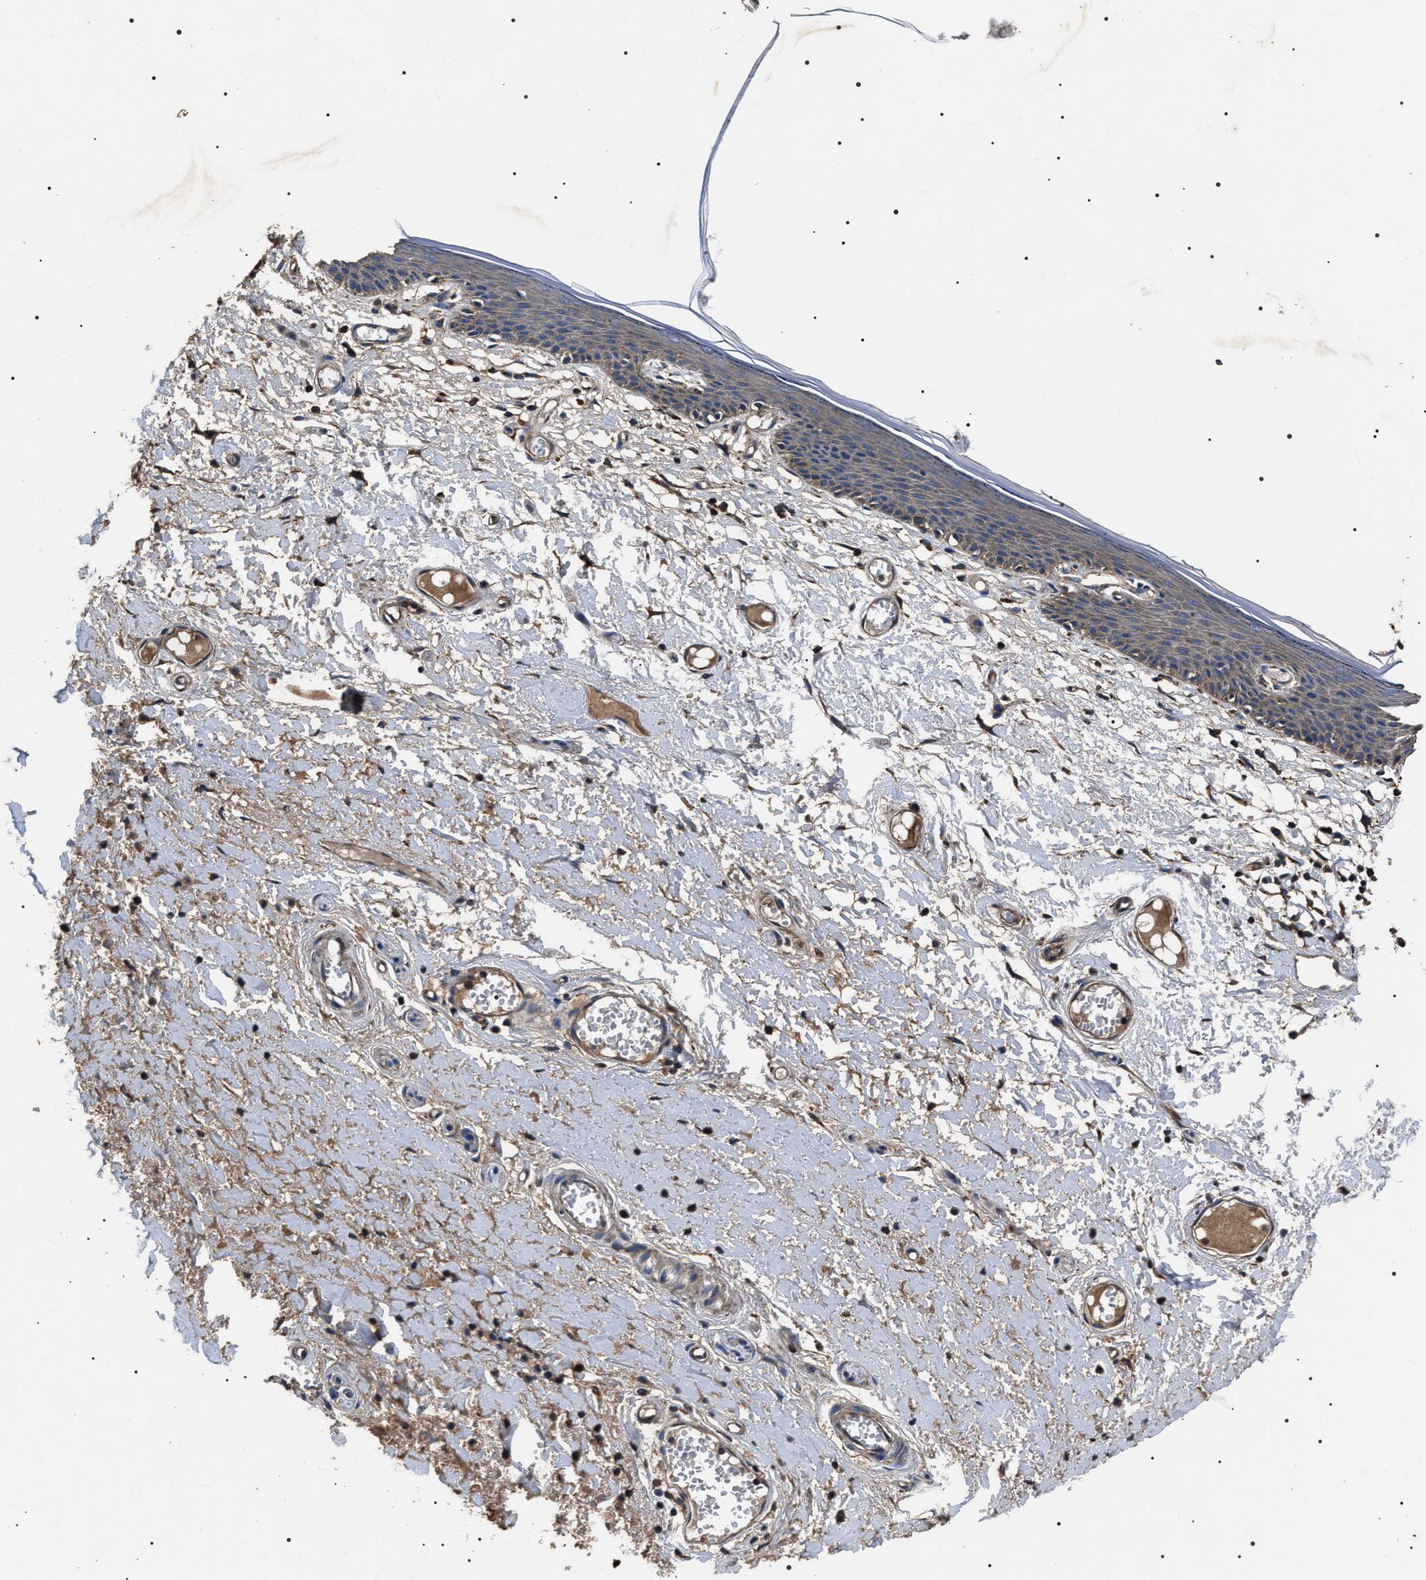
{"staining": {"intensity": "moderate", "quantity": "25%-75%", "location": "cytoplasmic/membranous"}, "tissue": "skin", "cell_type": "Epidermal cells", "image_type": "normal", "snomed": [{"axis": "morphology", "description": "Normal tissue, NOS"}, {"axis": "topography", "description": "Vulva"}], "caption": "DAB (3,3'-diaminobenzidine) immunohistochemical staining of benign human skin reveals moderate cytoplasmic/membranous protein expression in approximately 25%-75% of epidermal cells. (DAB (3,3'-diaminobenzidine) IHC, brown staining for protein, blue staining for nuclei).", "gene": "HSCB", "patient": {"sex": "female", "age": 54}}